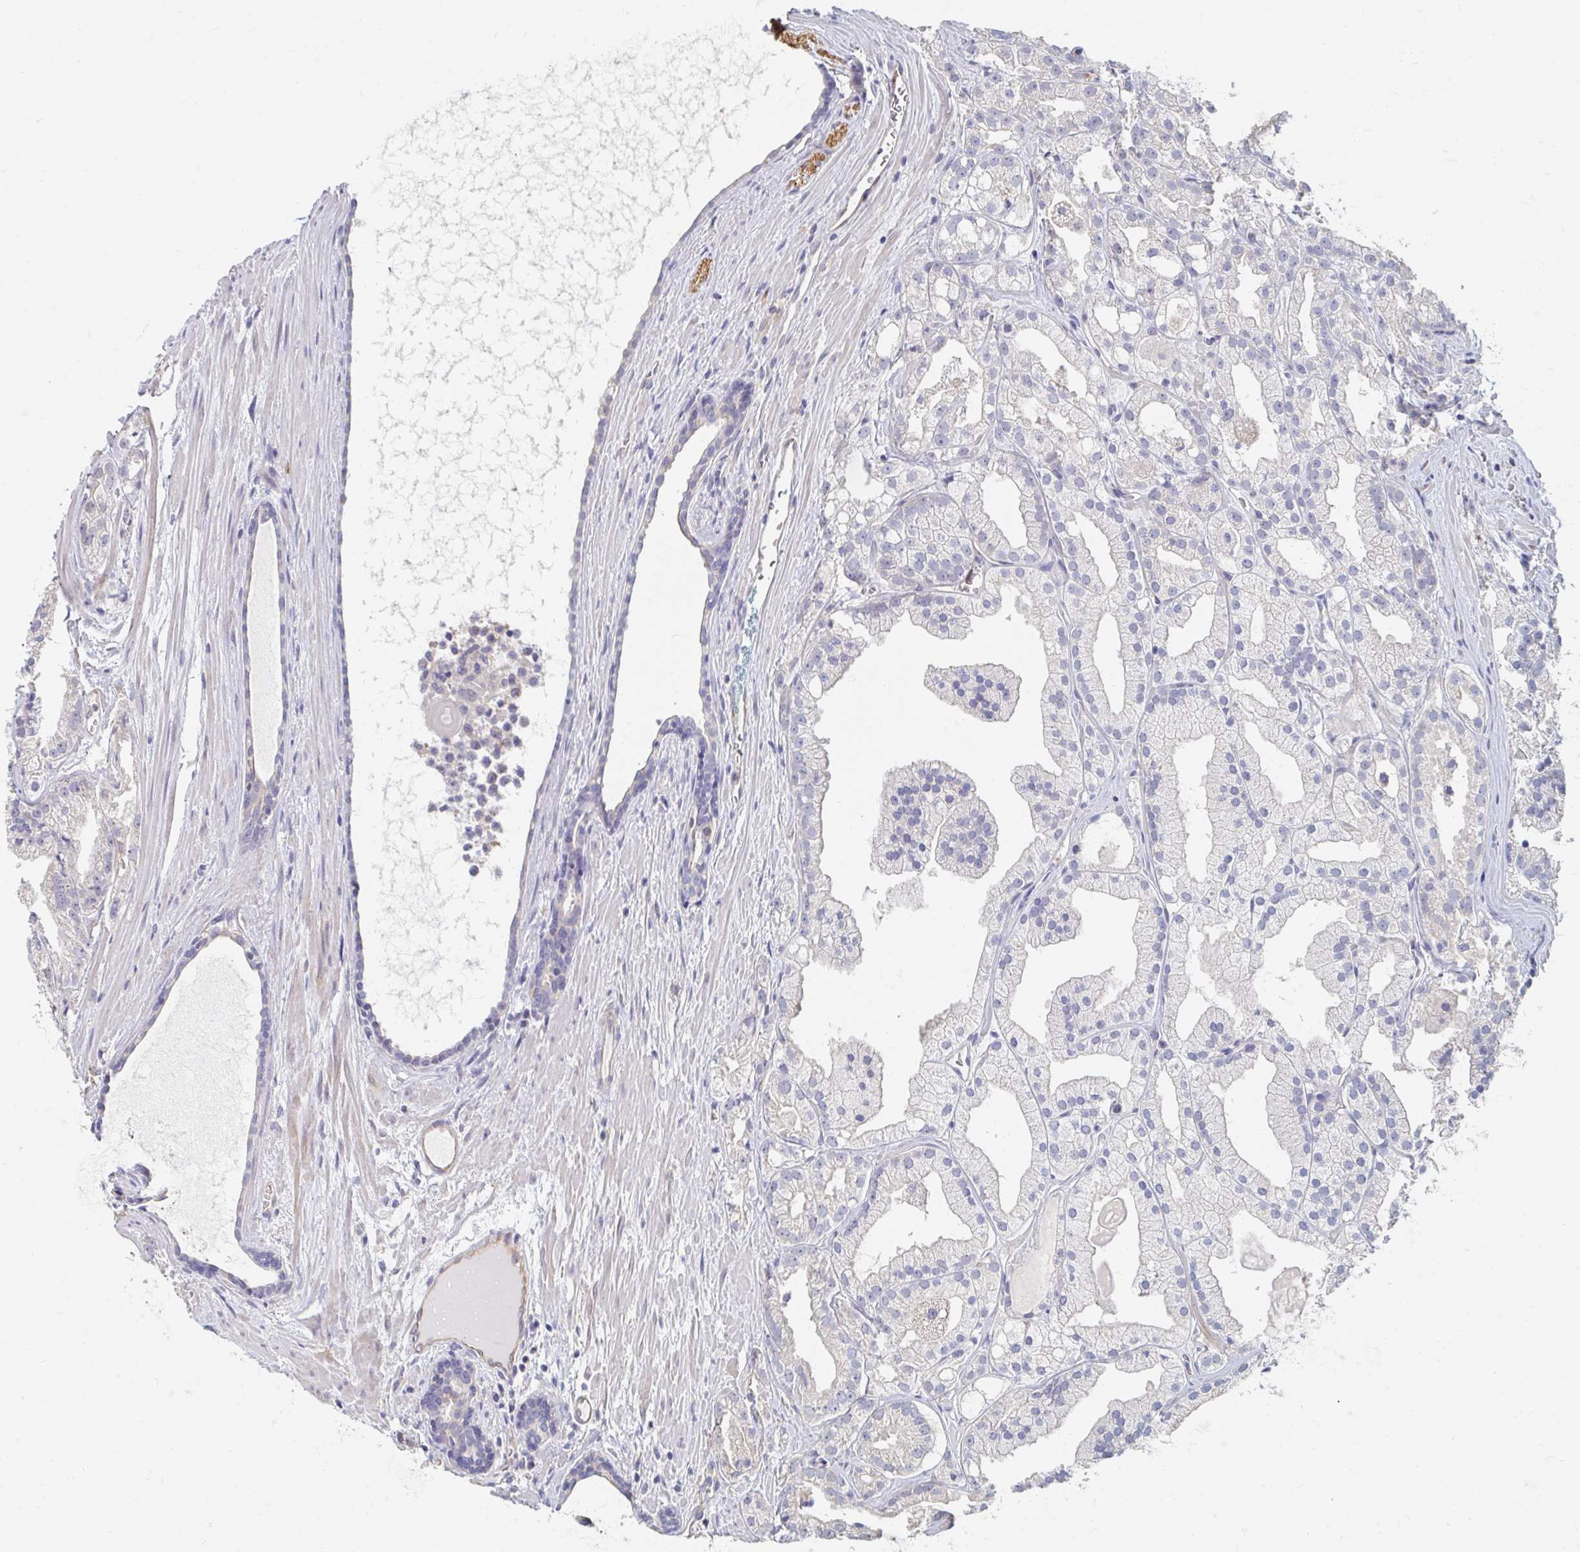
{"staining": {"intensity": "negative", "quantity": "none", "location": "none"}, "tissue": "prostate cancer", "cell_type": "Tumor cells", "image_type": "cancer", "snomed": [{"axis": "morphology", "description": "Adenocarcinoma, High grade"}, {"axis": "topography", "description": "Prostate"}], "caption": "The immunohistochemistry photomicrograph has no significant expression in tumor cells of adenocarcinoma (high-grade) (prostate) tissue.", "gene": "MYLK2", "patient": {"sex": "male", "age": 68}}